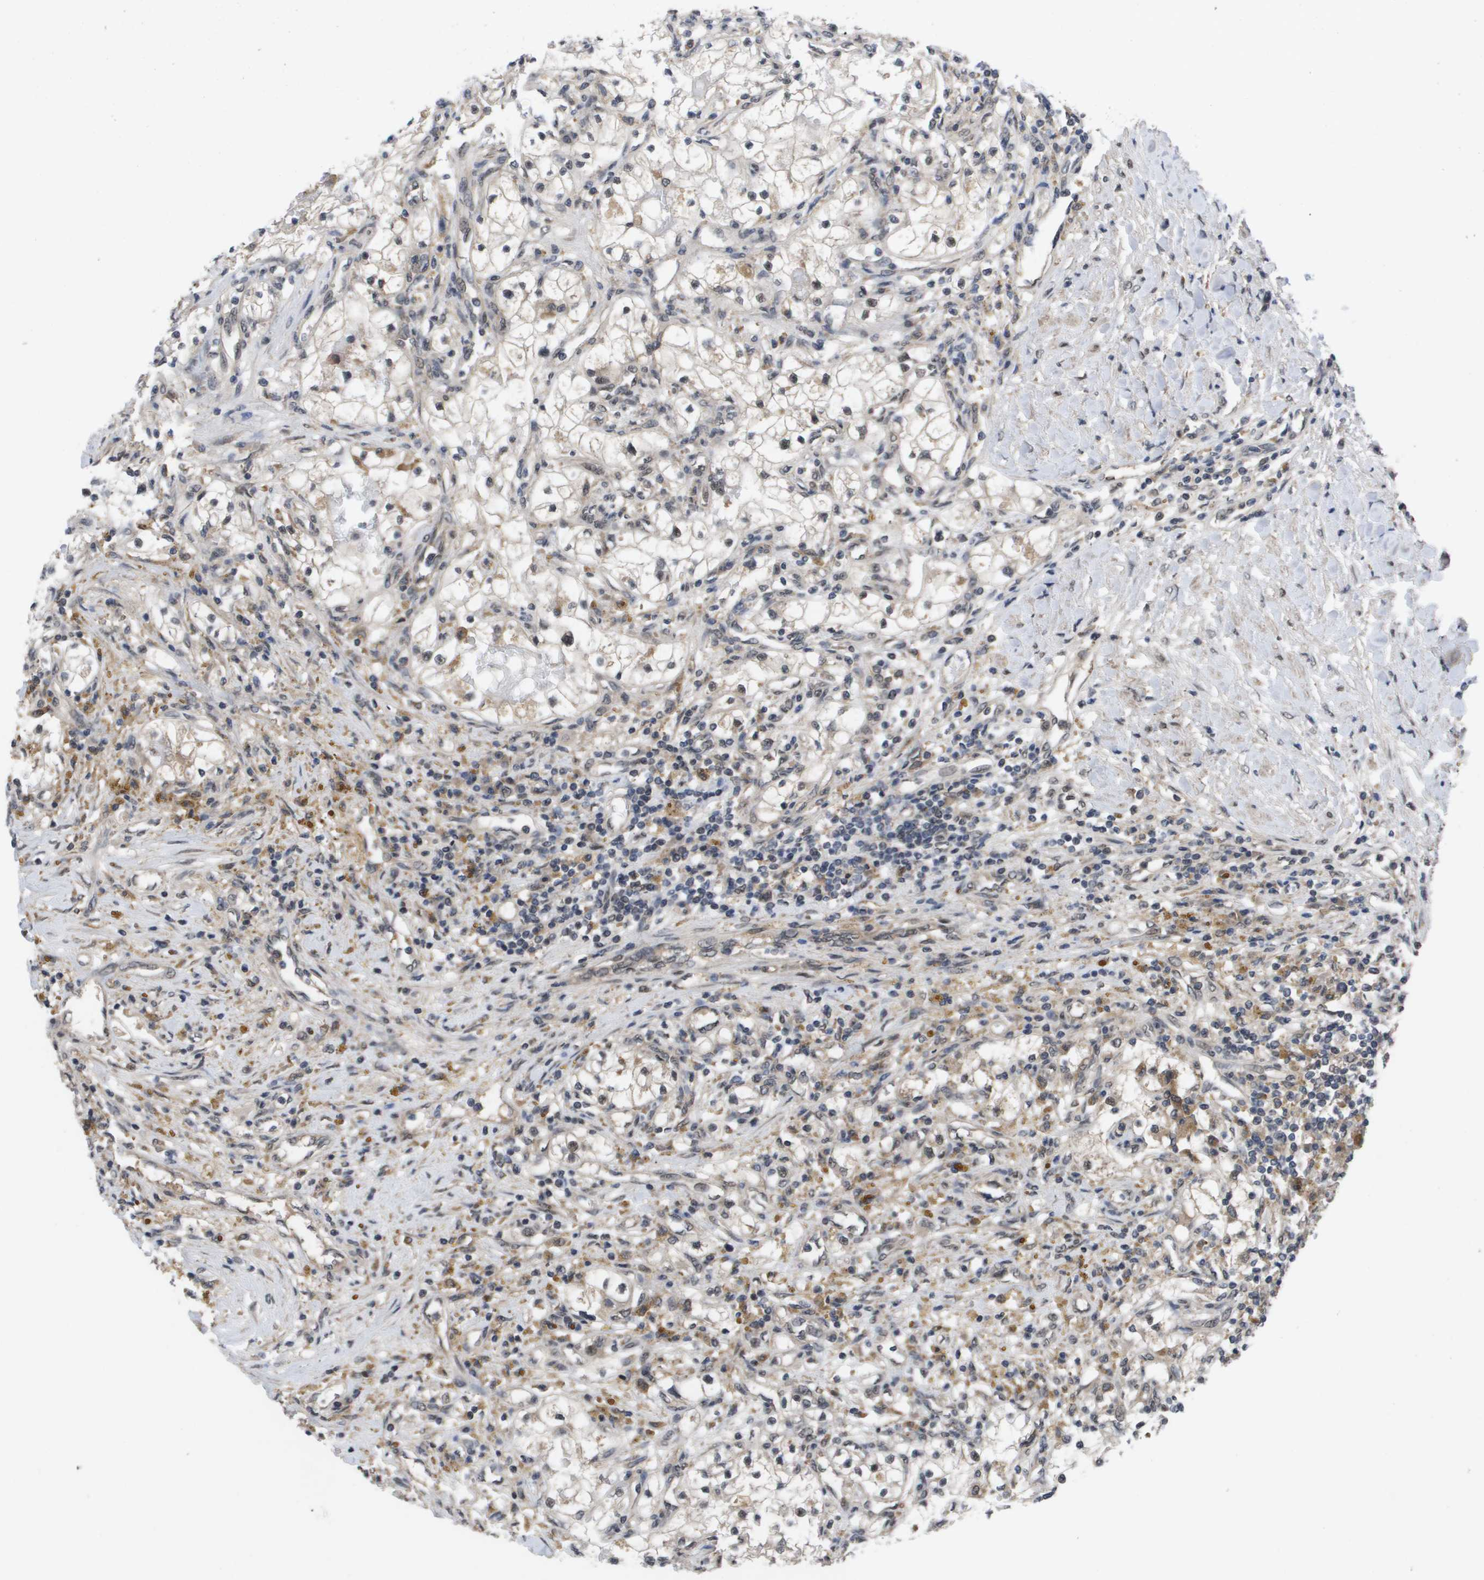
{"staining": {"intensity": "weak", "quantity": "<25%", "location": "cytoplasmic/membranous,nuclear"}, "tissue": "renal cancer", "cell_type": "Tumor cells", "image_type": "cancer", "snomed": [{"axis": "morphology", "description": "Adenocarcinoma, NOS"}, {"axis": "topography", "description": "Kidney"}], "caption": "DAB immunohistochemical staining of human renal cancer reveals no significant staining in tumor cells.", "gene": "AMBRA1", "patient": {"sex": "male", "age": 68}}